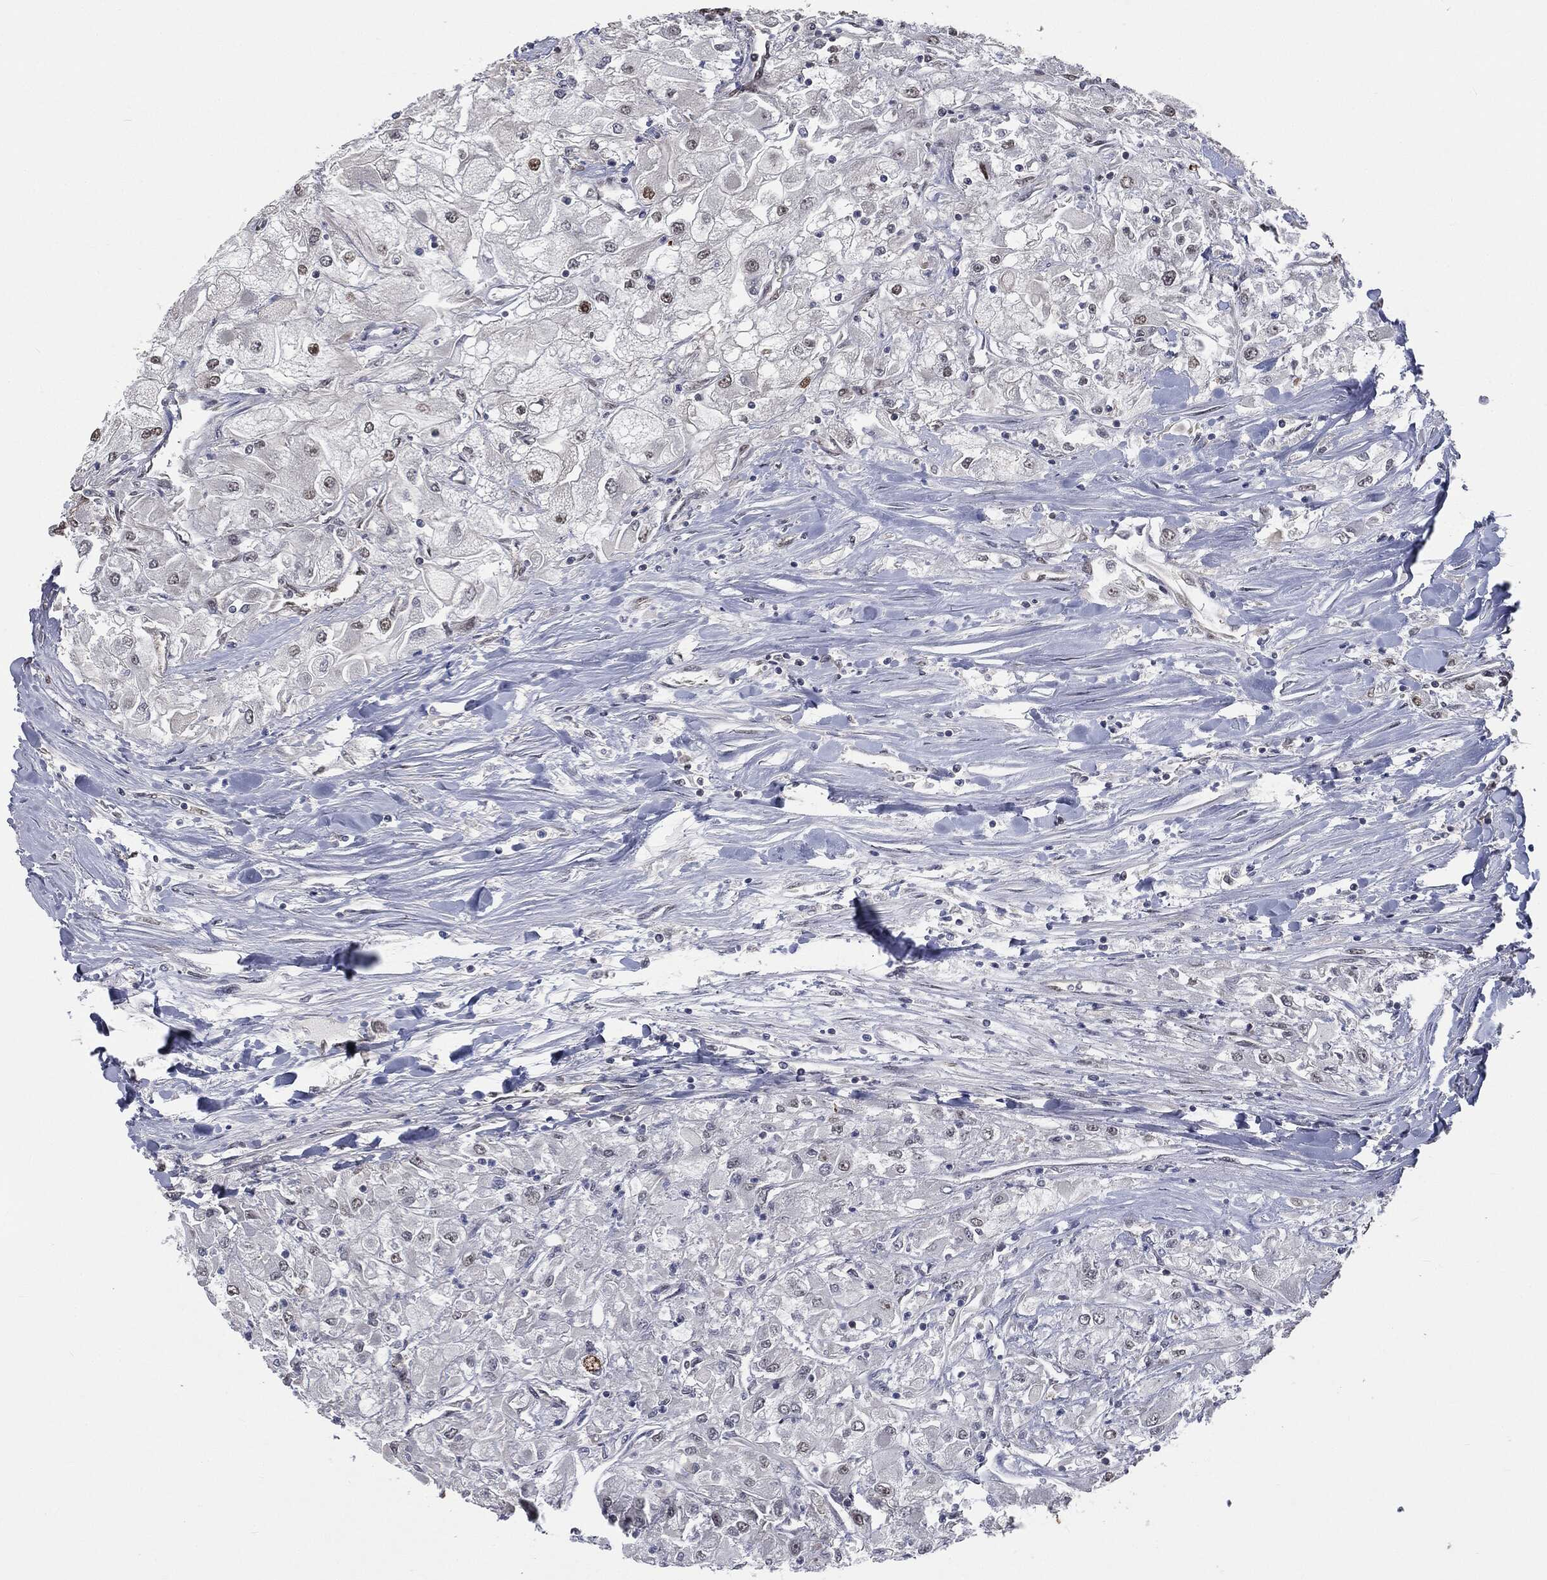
{"staining": {"intensity": "negative", "quantity": "none", "location": "none"}, "tissue": "renal cancer", "cell_type": "Tumor cells", "image_type": "cancer", "snomed": [{"axis": "morphology", "description": "Adenocarcinoma, NOS"}, {"axis": "topography", "description": "Kidney"}], "caption": "A high-resolution photomicrograph shows IHC staining of renal adenocarcinoma, which demonstrates no significant positivity in tumor cells. (Immunohistochemistry (ihc), brightfield microscopy, high magnification).", "gene": "SHLD2", "patient": {"sex": "male", "age": 80}}